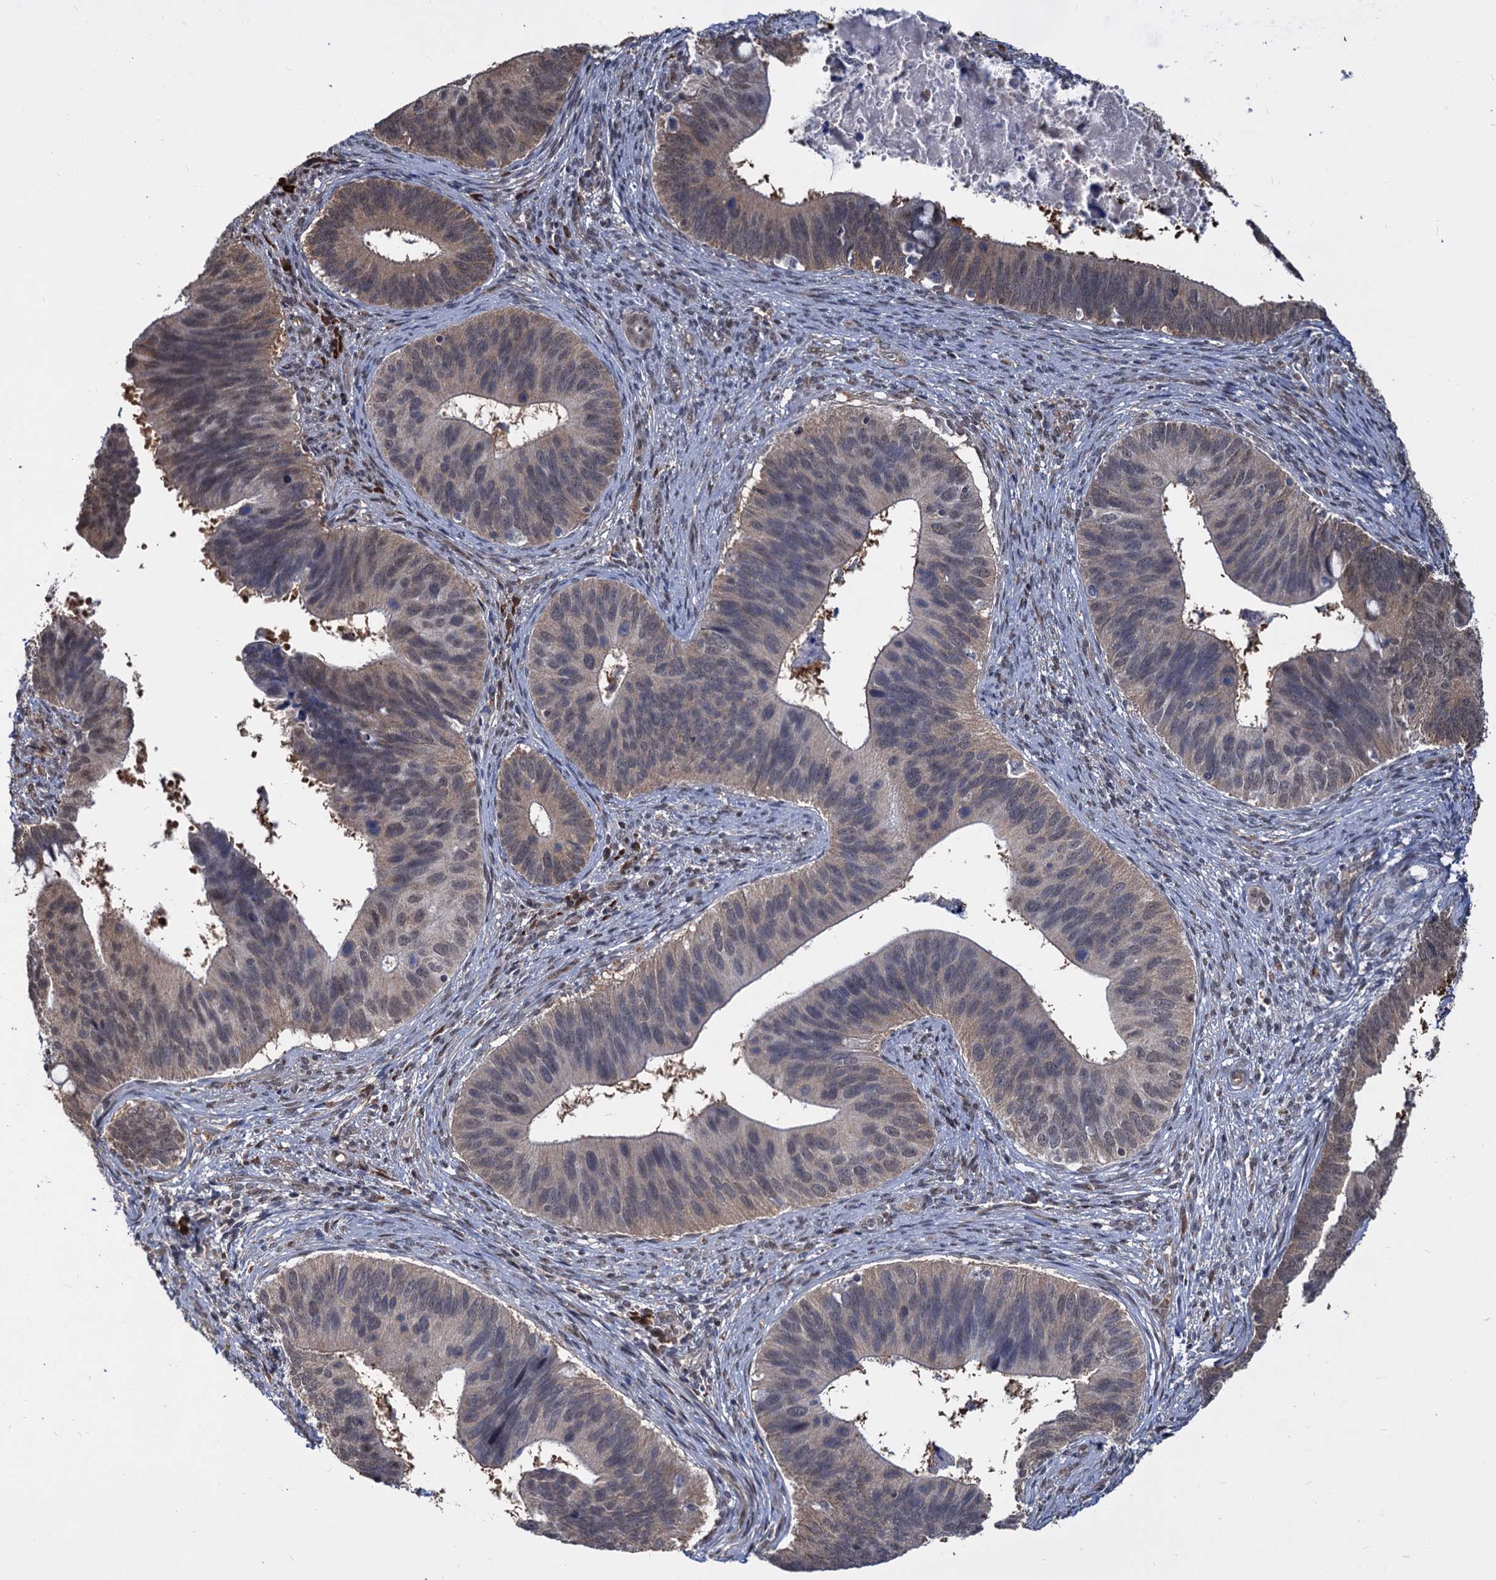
{"staining": {"intensity": "weak", "quantity": "25%-75%", "location": "nuclear"}, "tissue": "cervical cancer", "cell_type": "Tumor cells", "image_type": "cancer", "snomed": [{"axis": "morphology", "description": "Adenocarcinoma, NOS"}, {"axis": "topography", "description": "Cervix"}], "caption": "There is low levels of weak nuclear positivity in tumor cells of adenocarcinoma (cervical), as demonstrated by immunohistochemical staining (brown color).", "gene": "PSMD4", "patient": {"sex": "female", "age": 42}}